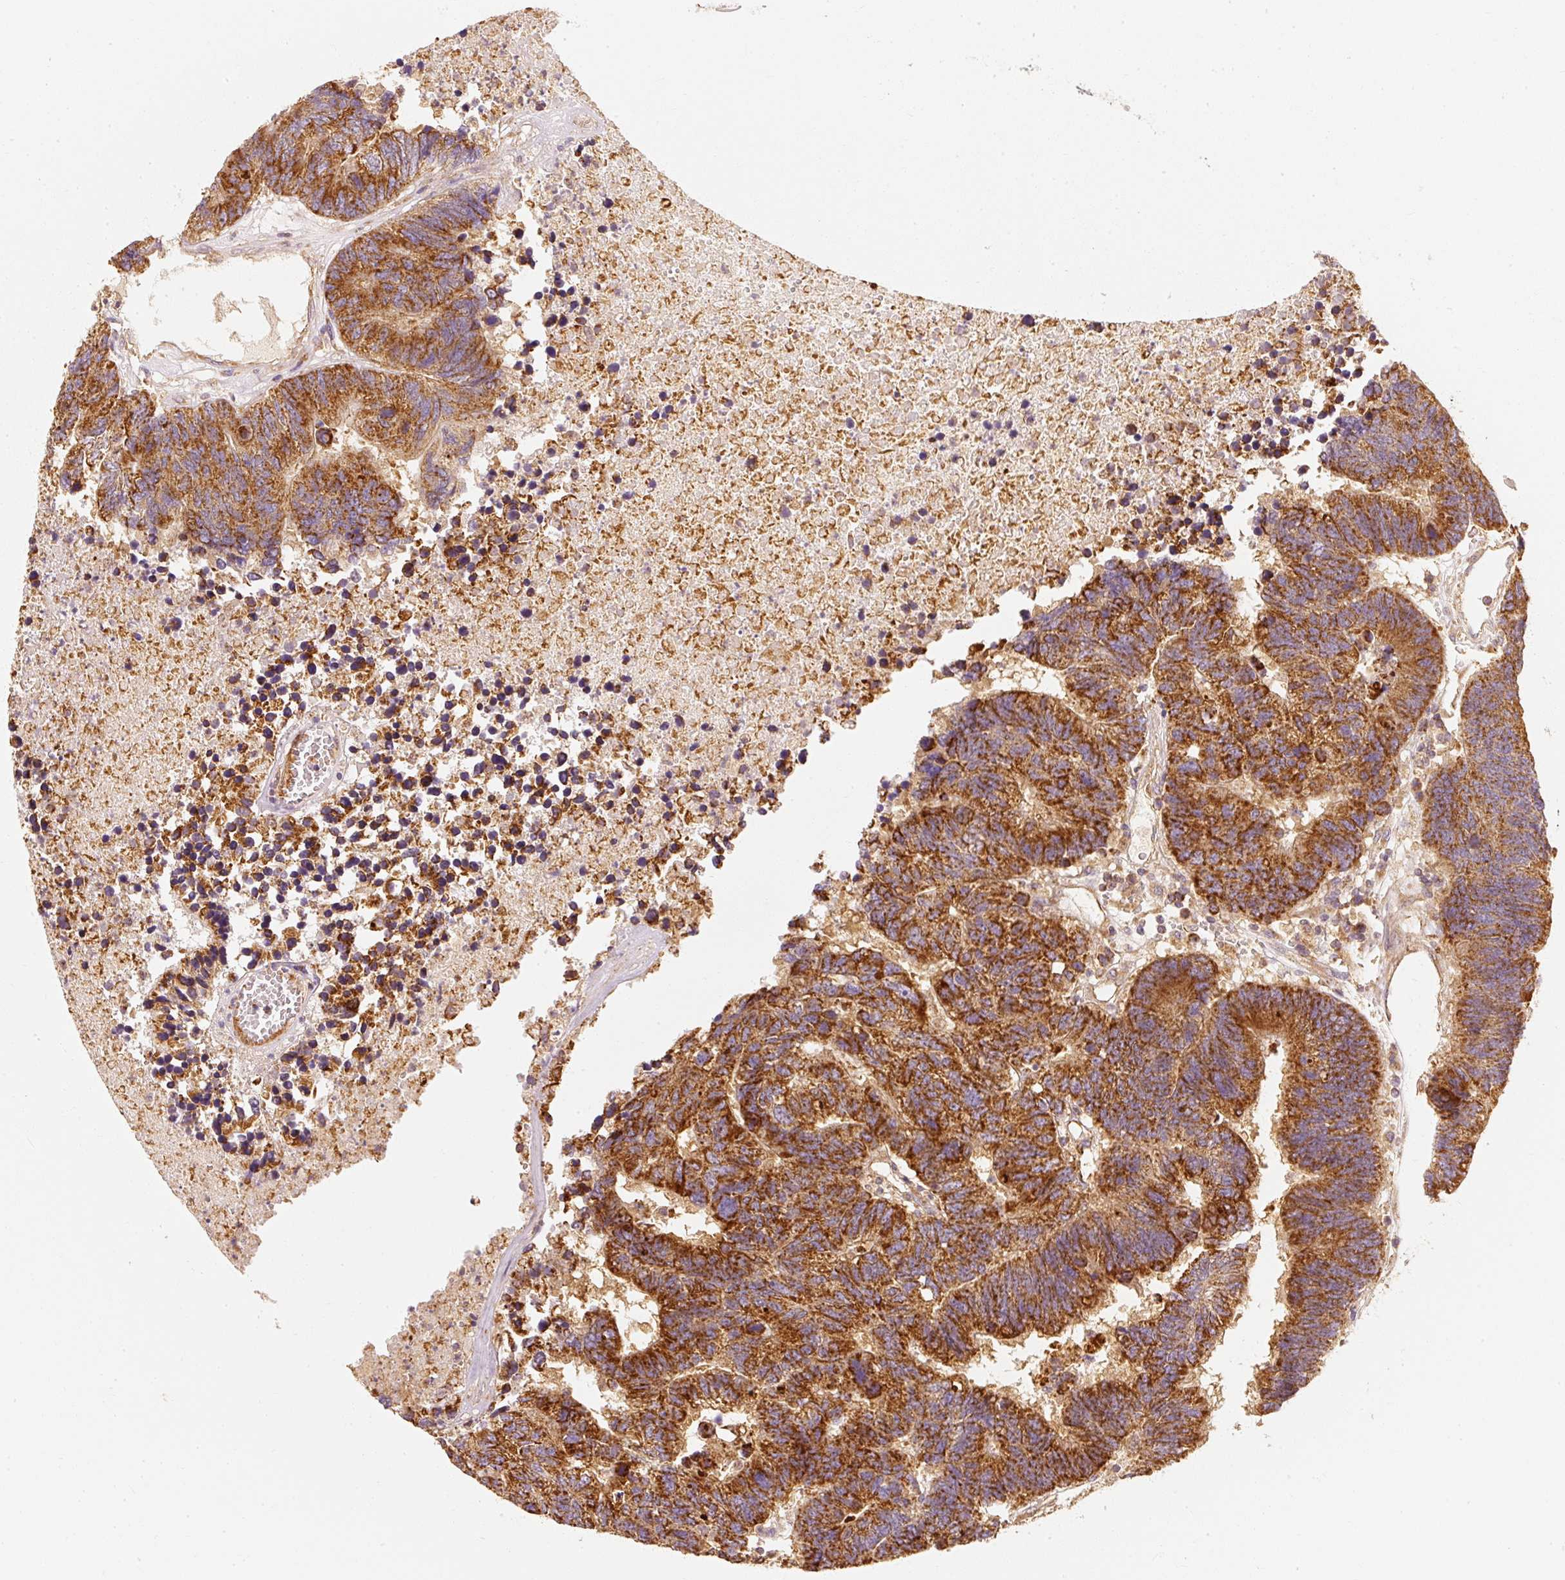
{"staining": {"intensity": "strong", "quantity": ">75%", "location": "cytoplasmic/membranous"}, "tissue": "colorectal cancer", "cell_type": "Tumor cells", "image_type": "cancer", "snomed": [{"axis": "morphology", "description": "Adenocarcinoma, NOS"}, {"axis": "topography", "description": "Colon"}], "caption": "A brown stain shows strong cytoplasmic/membranous positivity of a protein in colorectal cancer tumor cells.", "gene": "TOMM40", "patient": {"sex": "female", "age": 48}}